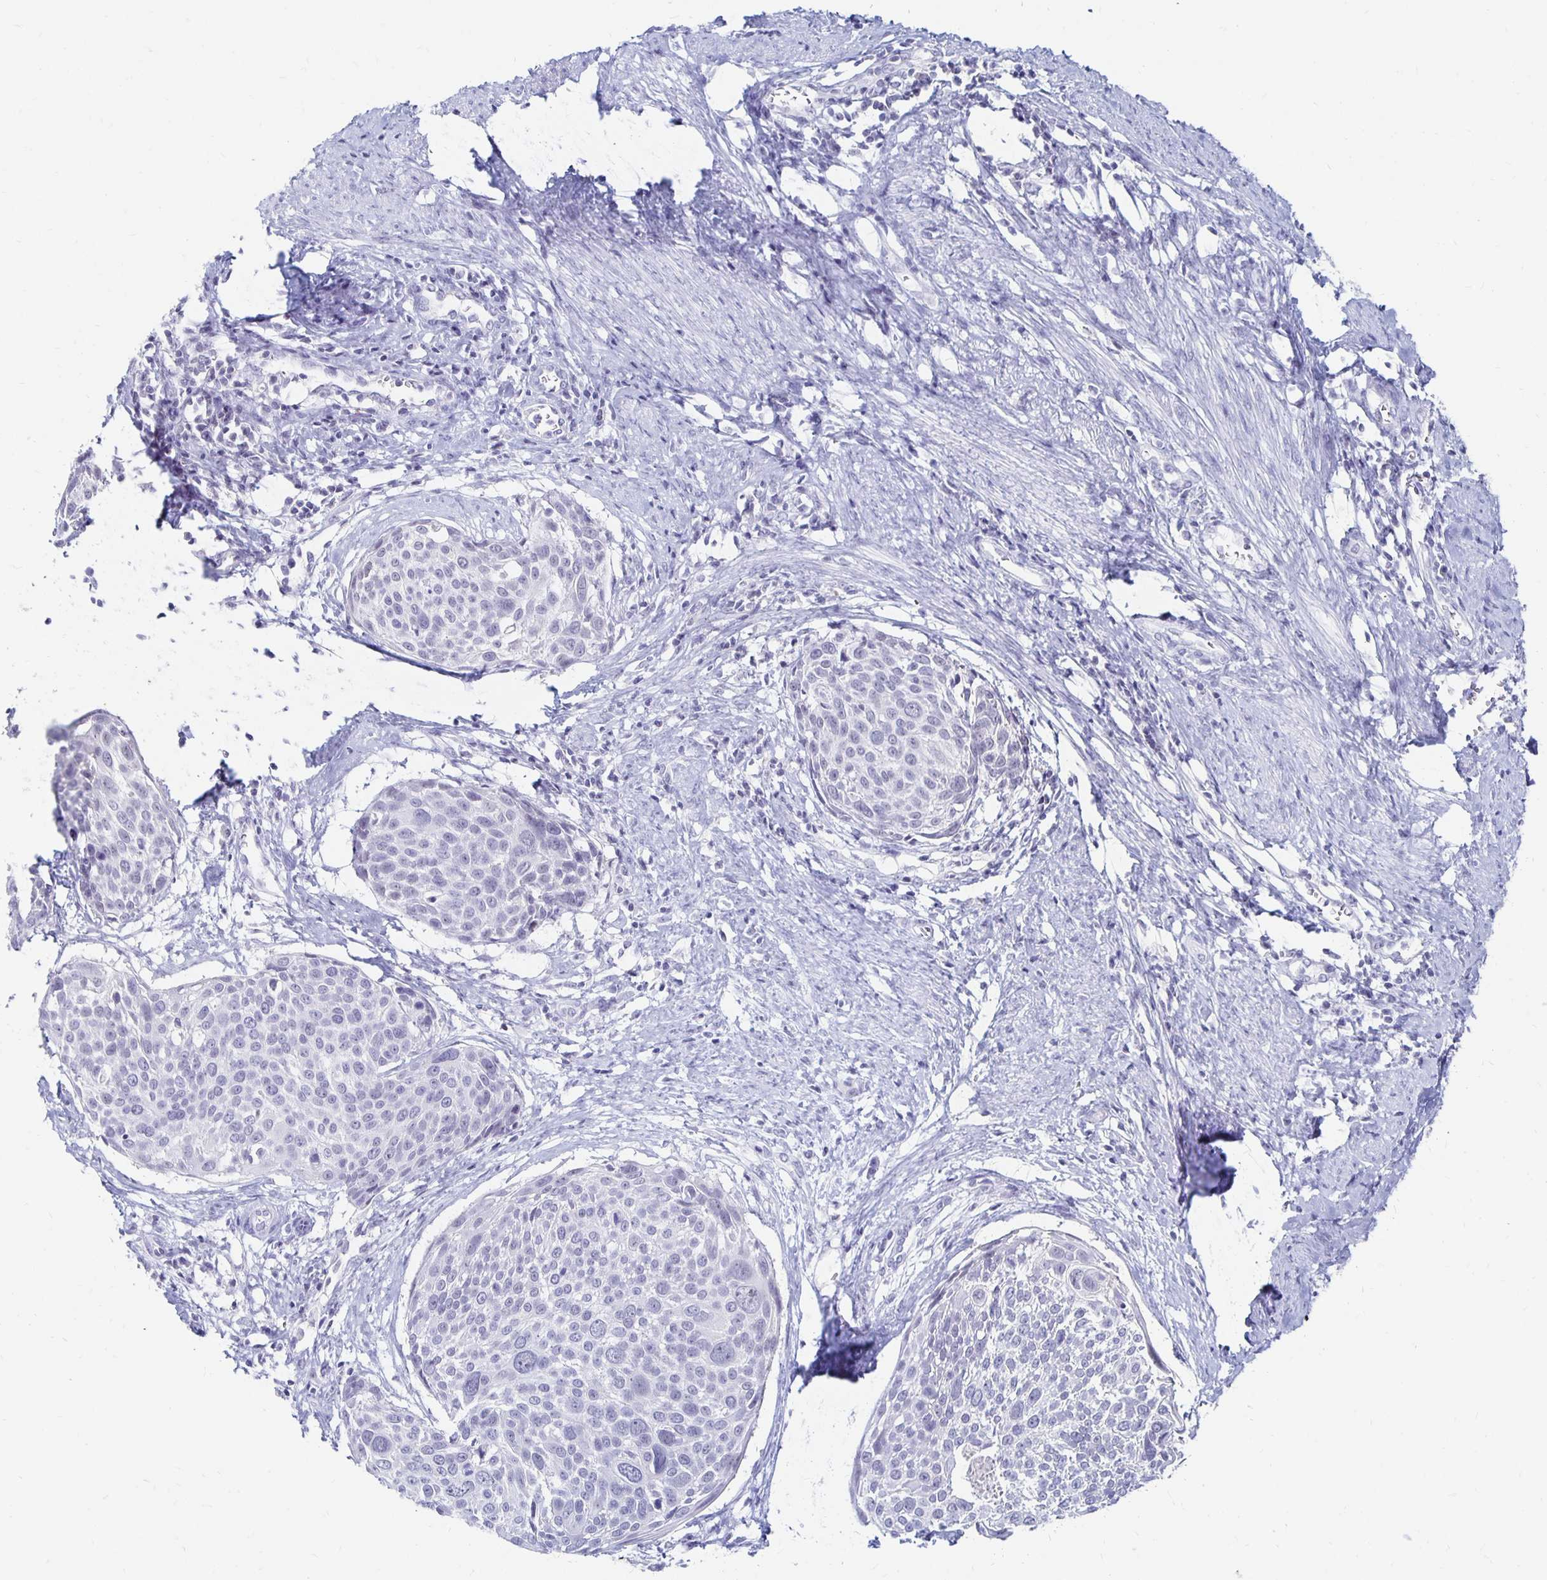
{"staining": {"intensity": "negative", "quantity": "none", "location": "none"}, "tissue": "cervical cancer", "cell_type": "Tumor cells", "image_type": "cancer", "snomed": [{"axis": "morphology", "description": "Squamous cell carcinoma, NOS"}, {"axis": "topography", "description": "Cervix"}], "caption": "Protein analysis of cervical cancer (squamous cell carcinoma) shows no significant positivity in tumor cells.", "gene": "SYT2", "patient": {"sex": "female", "age": 39}}